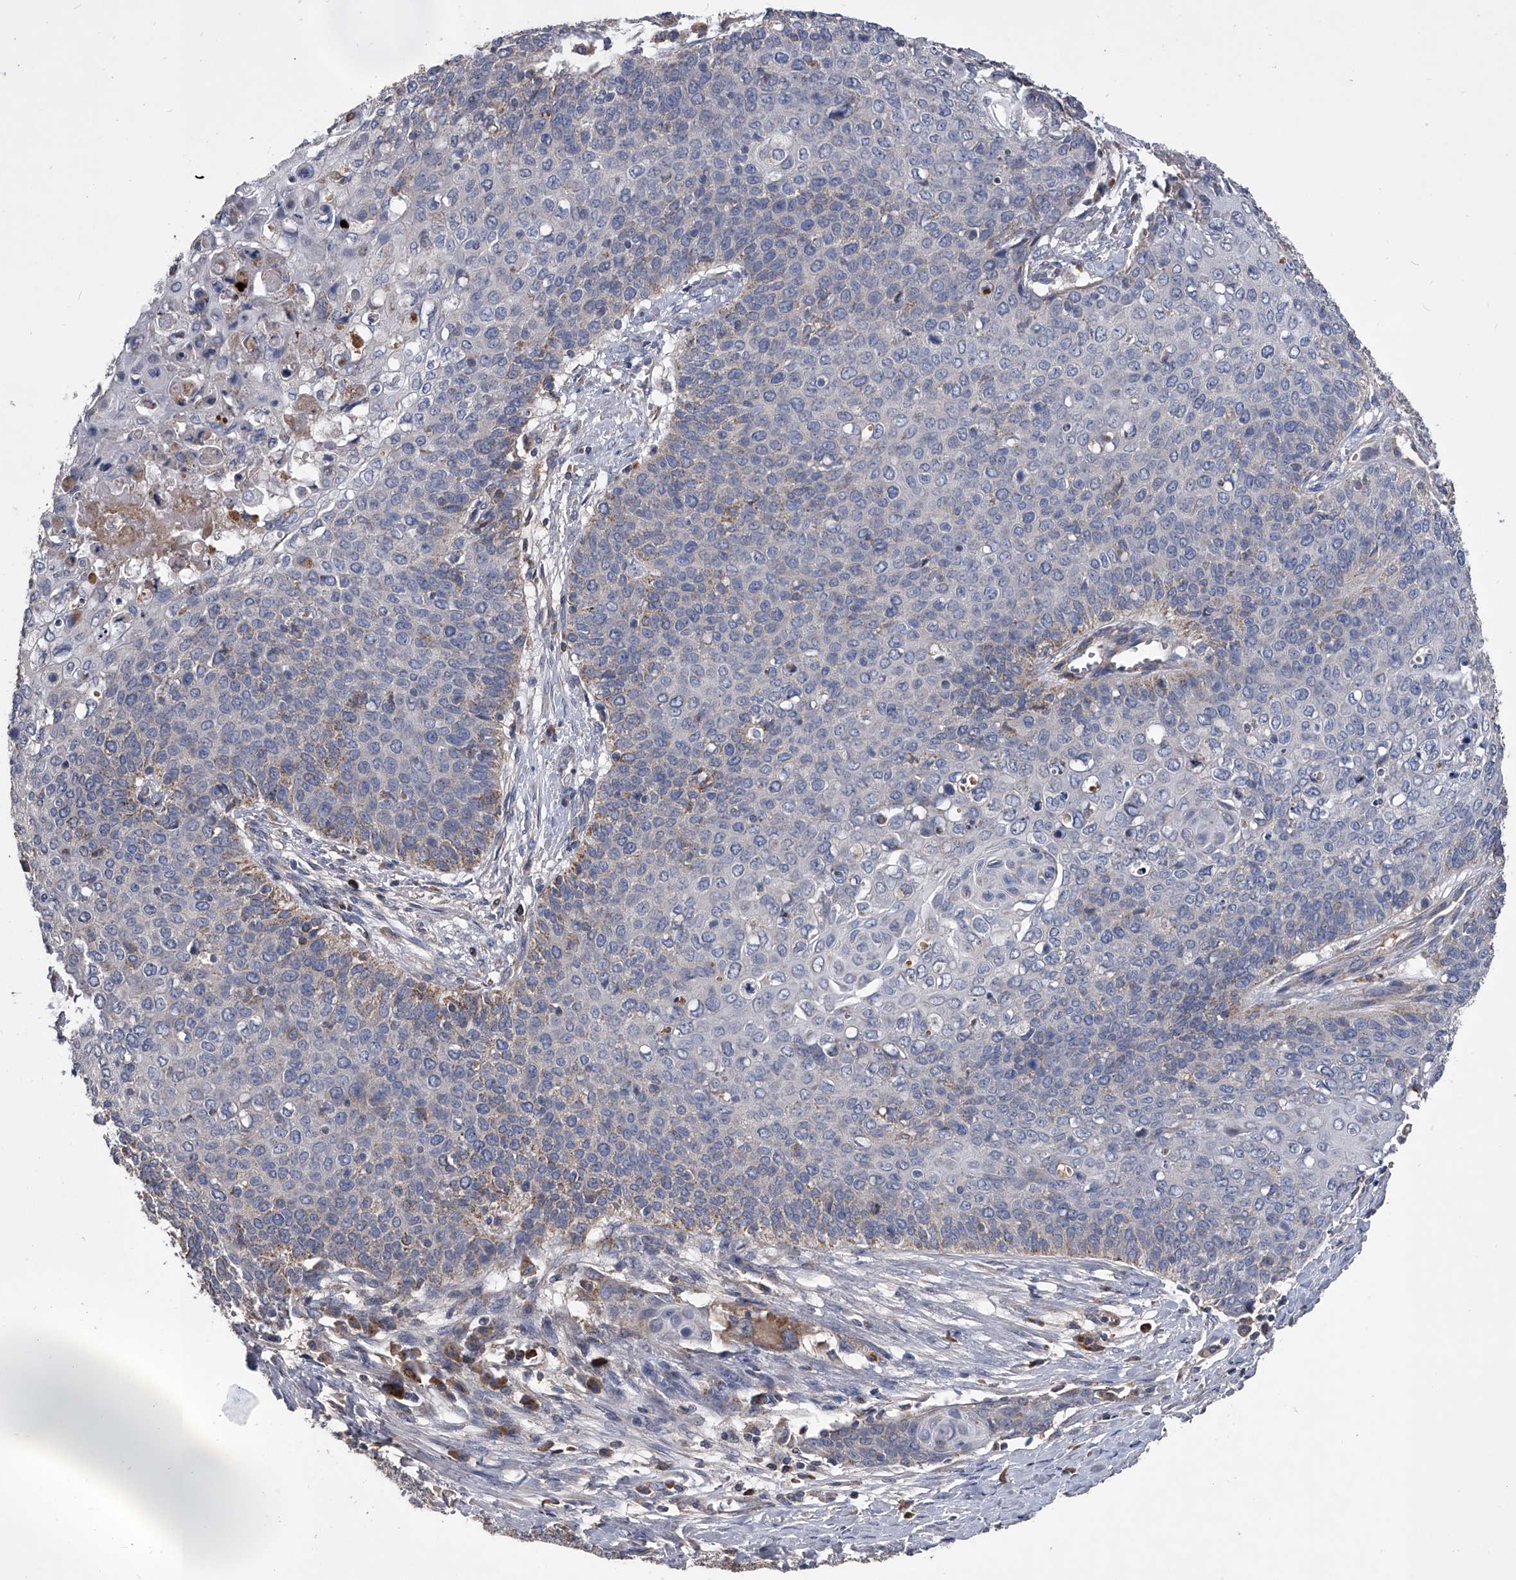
{"staining": {"intensity": "weak", "quantity": "<25%", "location": "cytoplasmic/membranous"}, "tissue": "cervical cancer", "cell_type": "Tumor cells", "image_type": "cancer", "snomed": [{"axis": "morphology", "description": "Squamous cell carcinoma, NOS"}, {"axis": "topography", "description": "Cervix"}], "caption": "DAB (3,3'-diaminobenzidine) immunohistochemical staining of squamous cell carcinoma (cervical) reveals no significant positivity in tumor cells.", "gene": "NRP1", "patient": {"sex": "female", "age": 39}}